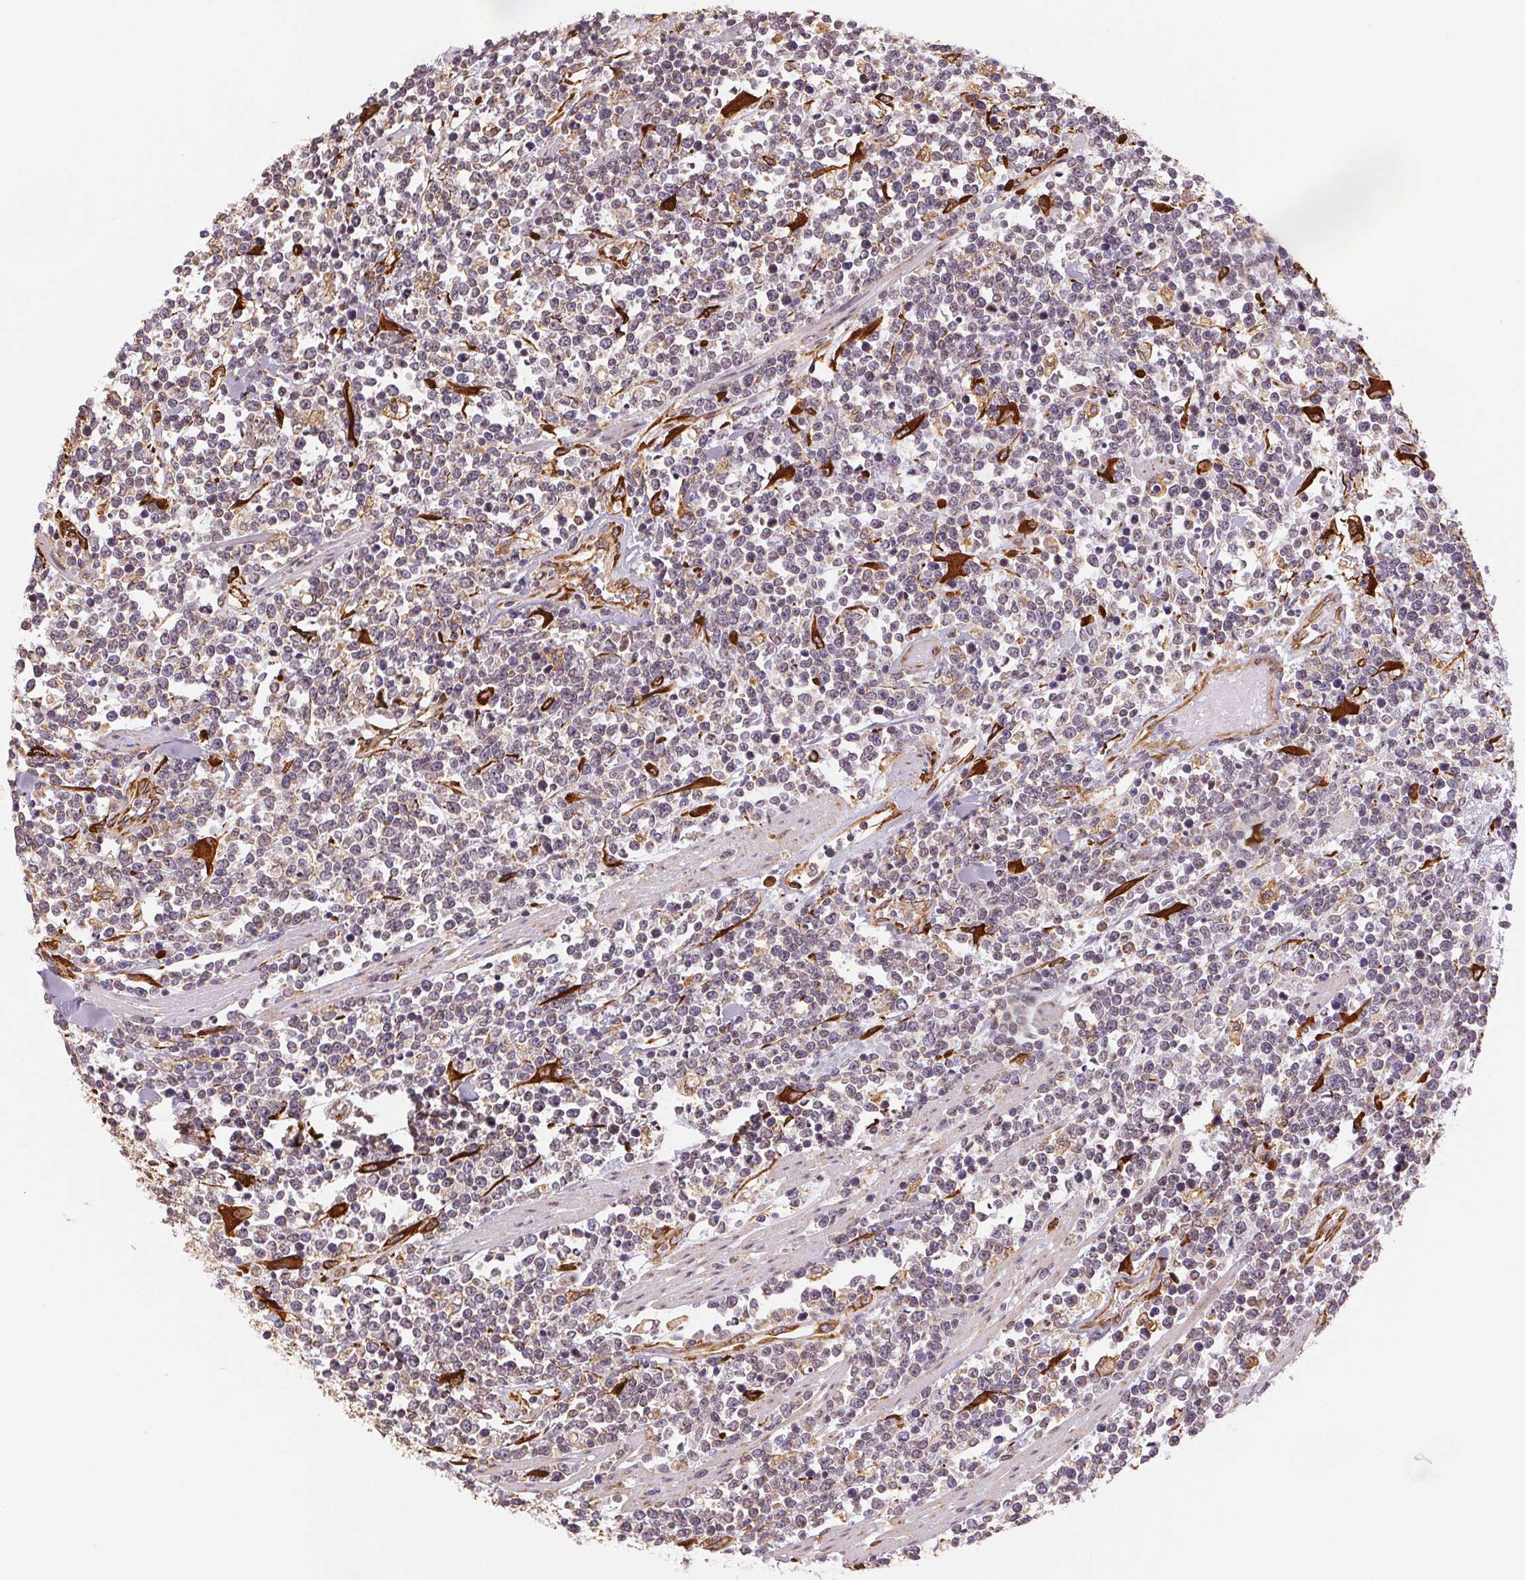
{"staining": {"intensity": "negative", "quantity": "none", "location": "none"}, "tissue": "lymphoma", "cell_type": "Tumor cells", "image_type": "cancer", "snomed": [{"axis": "morphology", "description": "Malignant lymphoma, non-Hodgkin's type, High grade"}, {"axis": "topography", "description": "Colon"}], "caption": "IHC of human lymphoma demonstrates no expression in tumor cells. (Brightfield microscopy of DAB immunohistochemistry at high magnification).", "gene": "RCN3", "patient": {"sex": "male", "age": 82}}